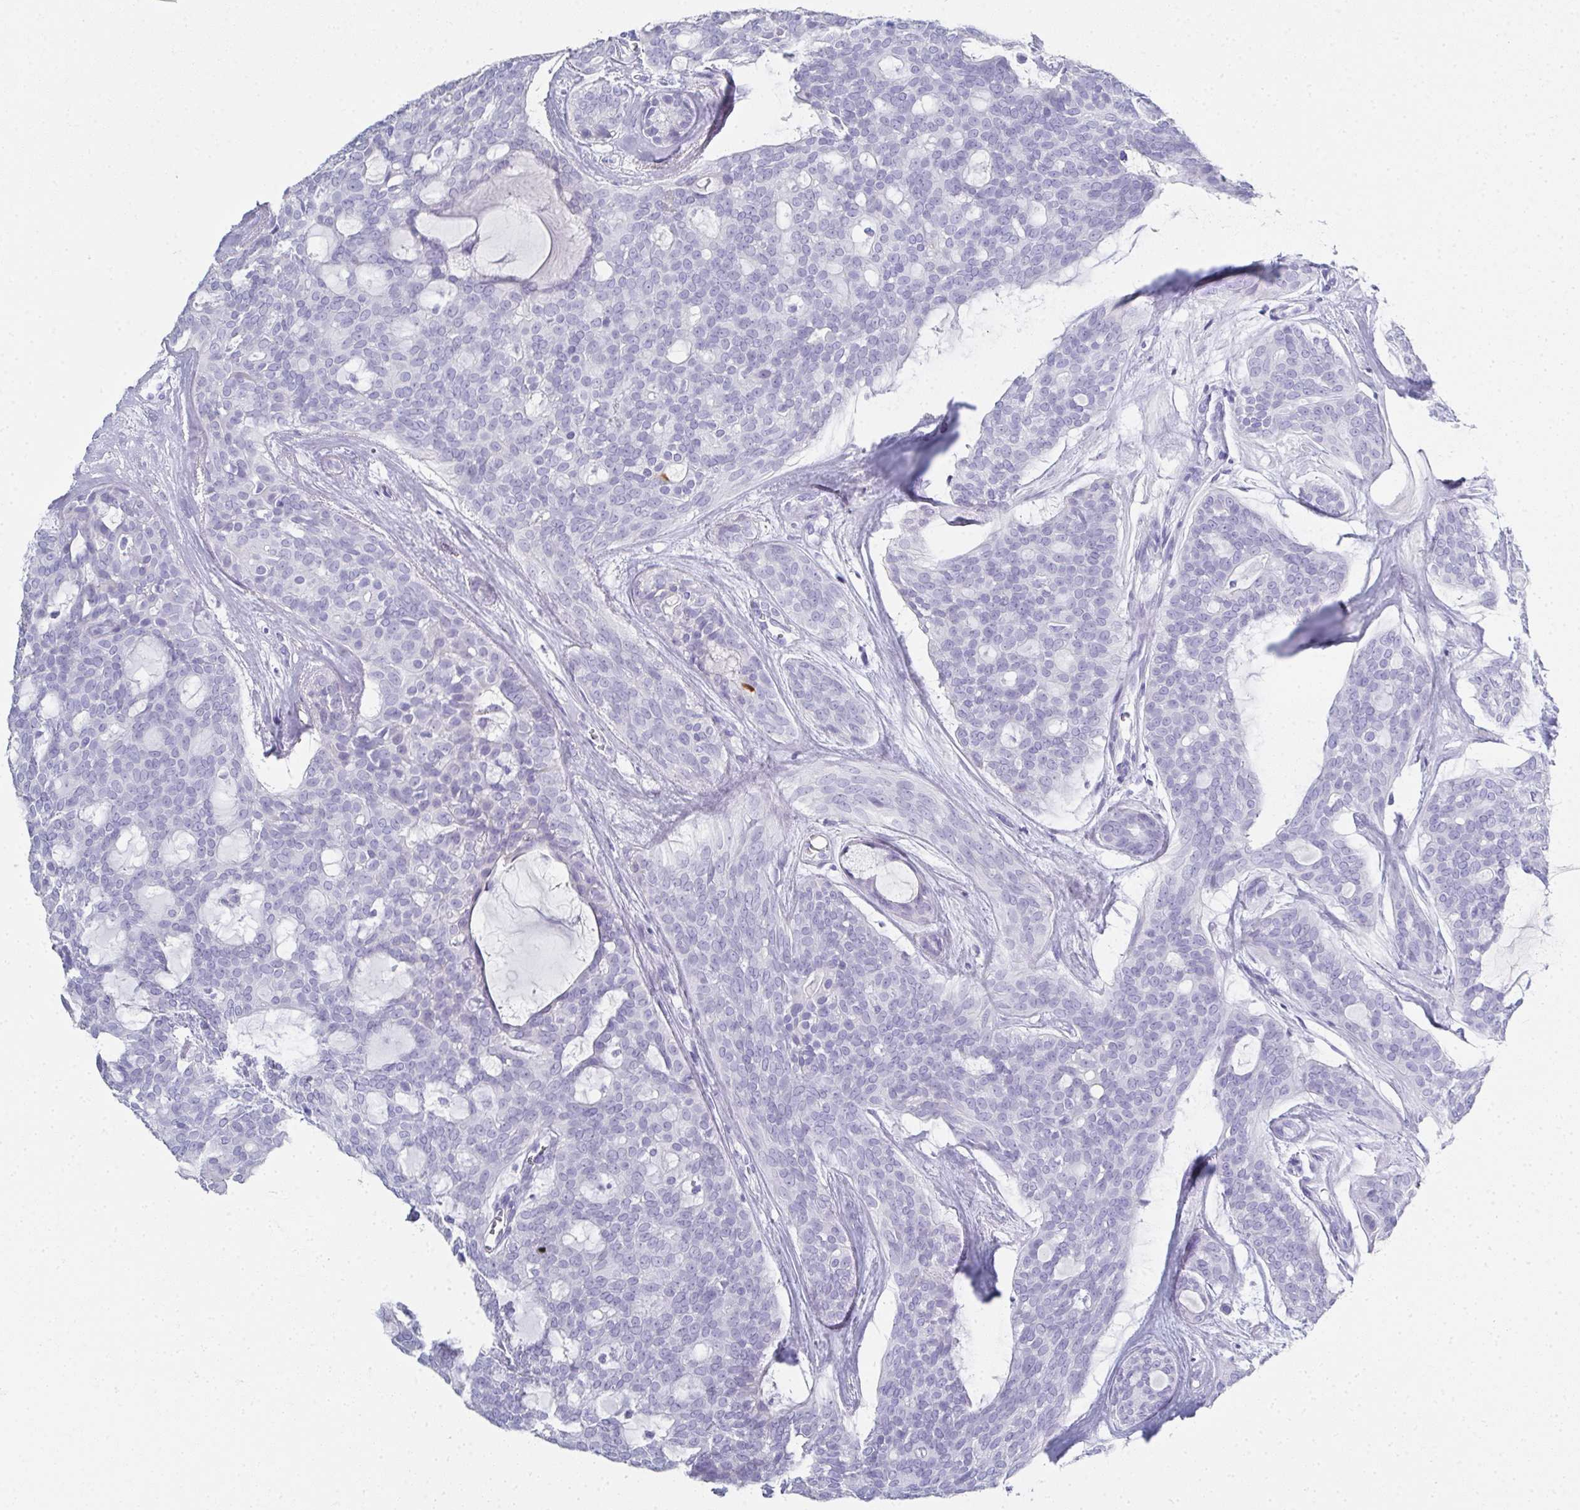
{"staining": {"intensity": "negative", "quantity": "none", "location": "none"}, "tissue": "head and neck cancer", "cell_type": "Tumor cells", "image_type": "cancer", "snomed": [{"axis": "morphology", "description": "Adenocarcinoma, NOS"}, {"axis": "topography", "description": "Head-Neck"}], "caption": "There is no significant staining in tumor cells of head and neck cancer (adenocarcinoma).", "gene": "SYCP1", "patient": {"sex": "male", "age": 66}}